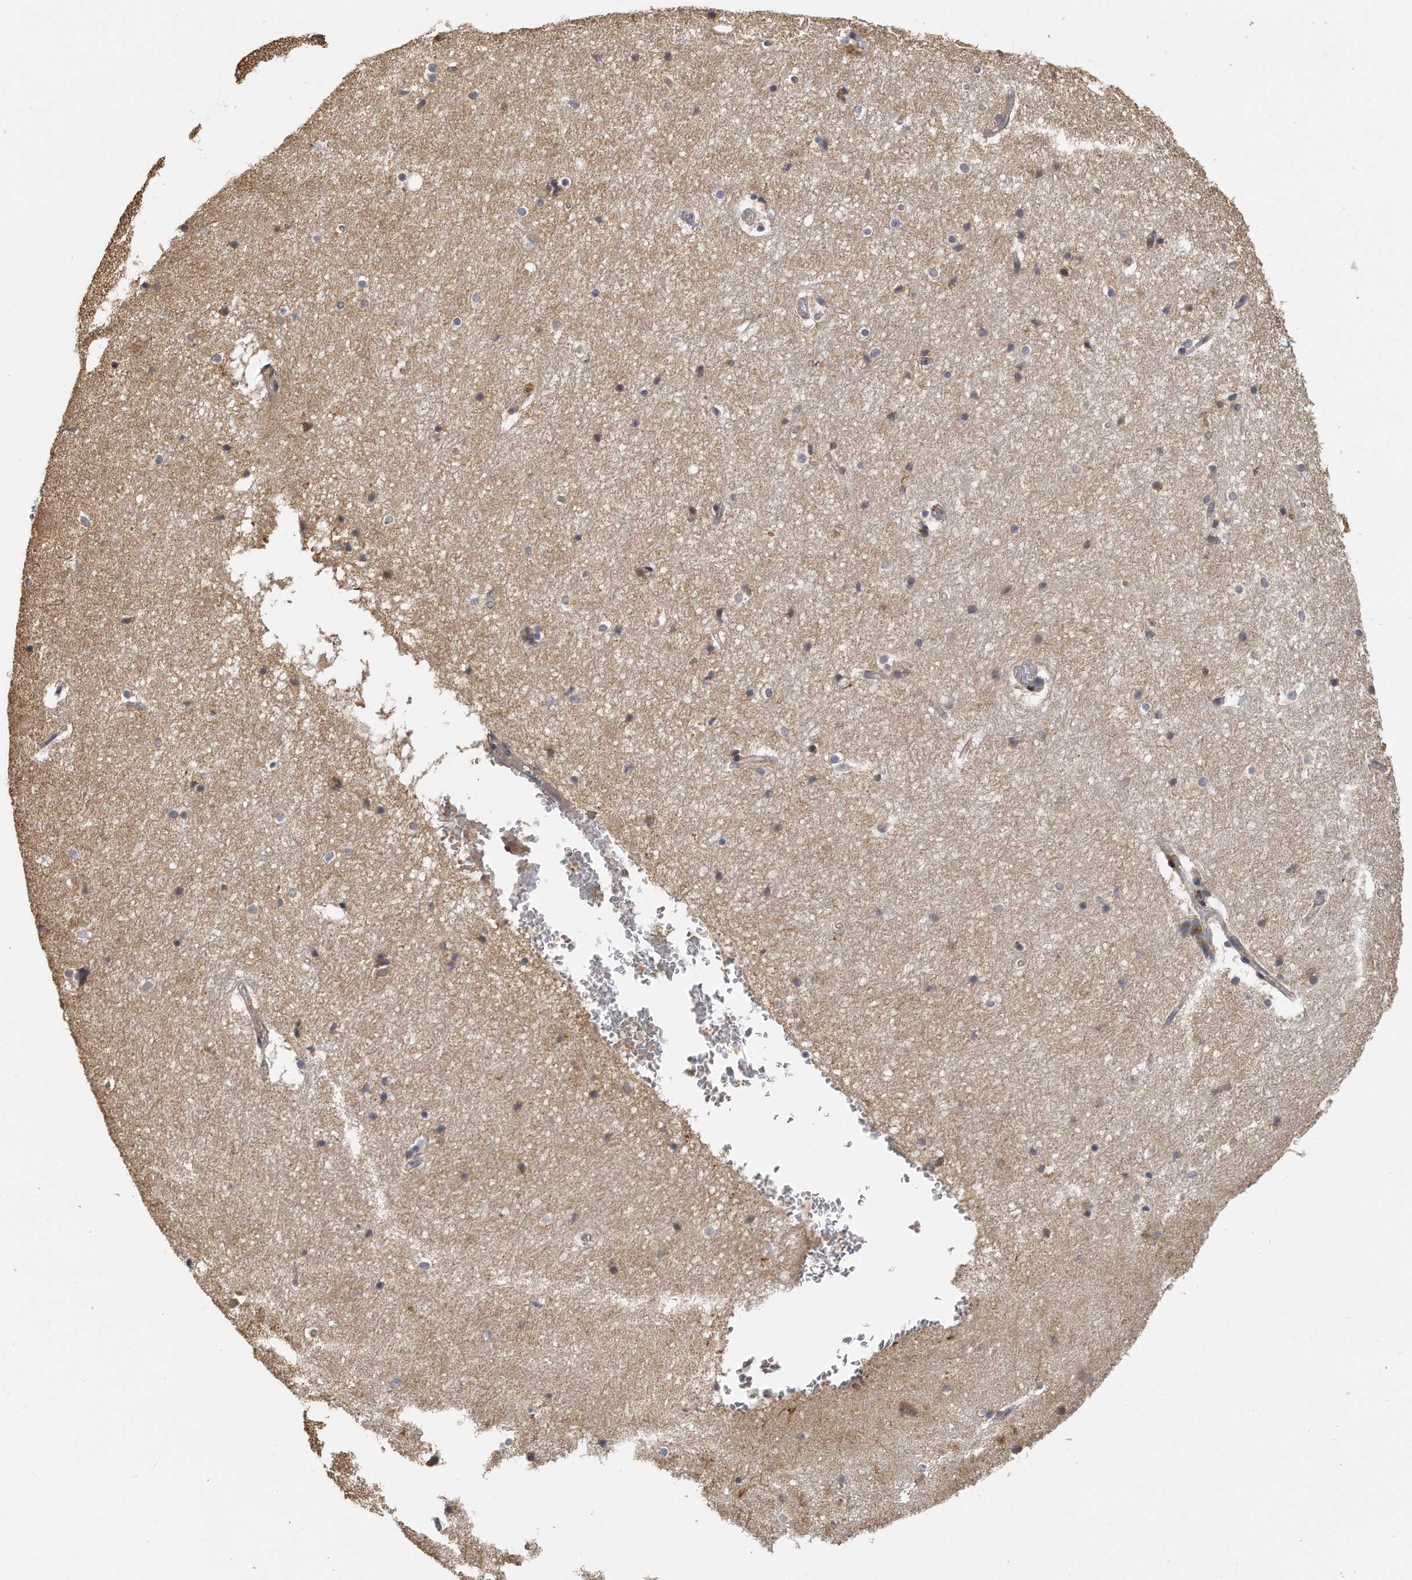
{"staining": {"intensity": "weak", "quantity": "25%-75%", "location": "cytoplasmic/membranous"}, "tissue": "hippocampus", "cell_type": "Glial cells", "image_type": "normal", "snomed": [{"axis": "morphology", "description": "Normal tissue, NOS"}, {"axis": "topography", "description": "Hippocampus"}], "caption": "Brown immunohistochemical staining in normal human hippocampus shows weak cytoplasmic/membranous expression in approximately 25%-75% of glial cells.", "gene": "EIF3I", "patient": {"sex": "female", "age": 52}}